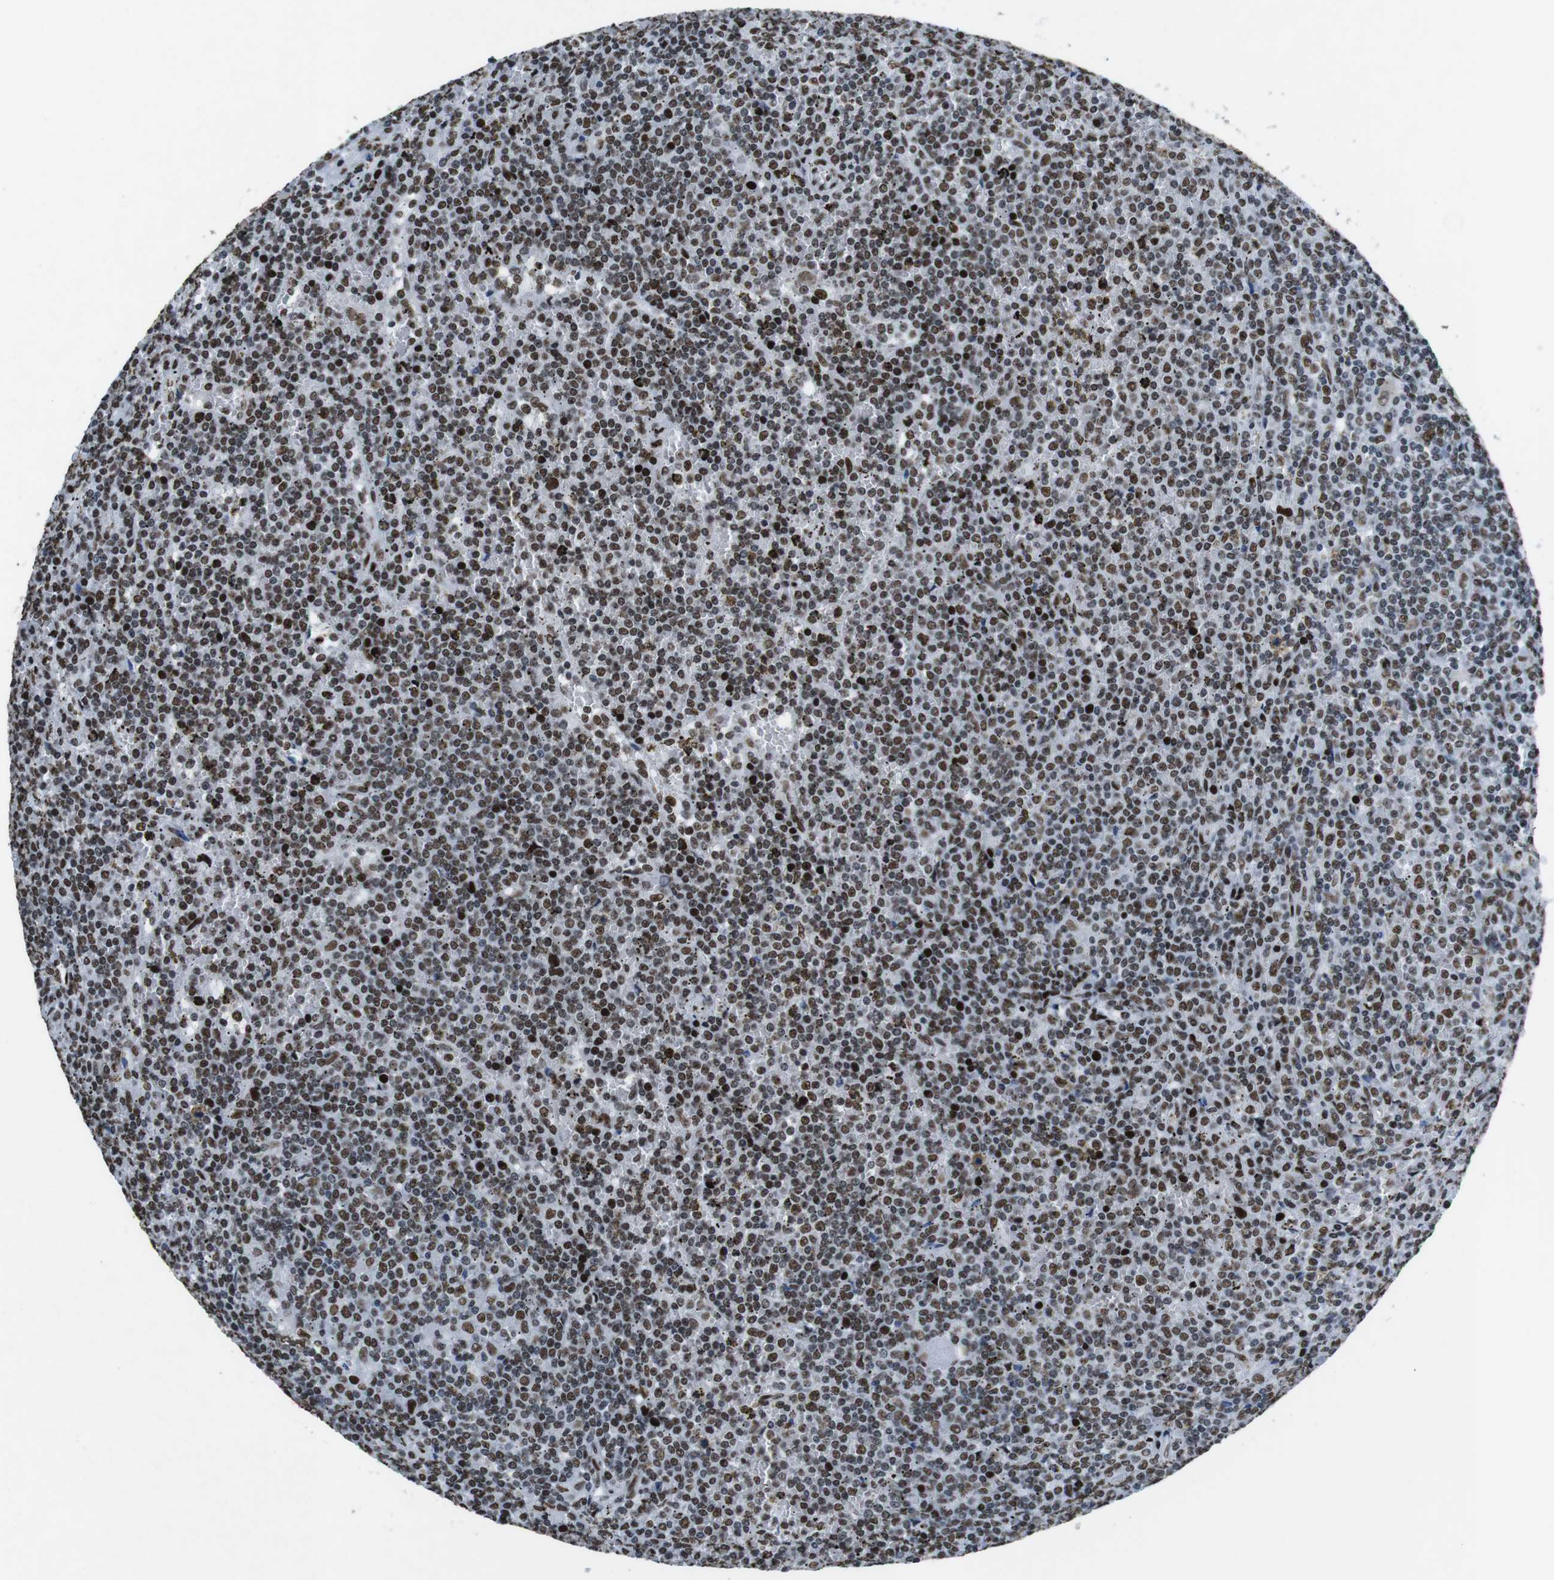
{"staining": {"intensity": "moderate", "quantity": ">75%", "location": "nuclear"}, "tissue": "lymphoma", "cell_type": "Tumor cells", "image_type": "cancer", "snomed": [{"axis": "morphology", "description": "Malignant lymphoma, non-Hodgkin's type, Low grade"}, {"axis": "topography", "description": "Spleen"}], "caption": "An image showing moderate nuclear positivity in approximately >75% of tumor cells in lymphoma, as visualized by brown immunohistochemical staining.", "gene": "CITED2", "patient": {"sex": "female", "age": 19}}